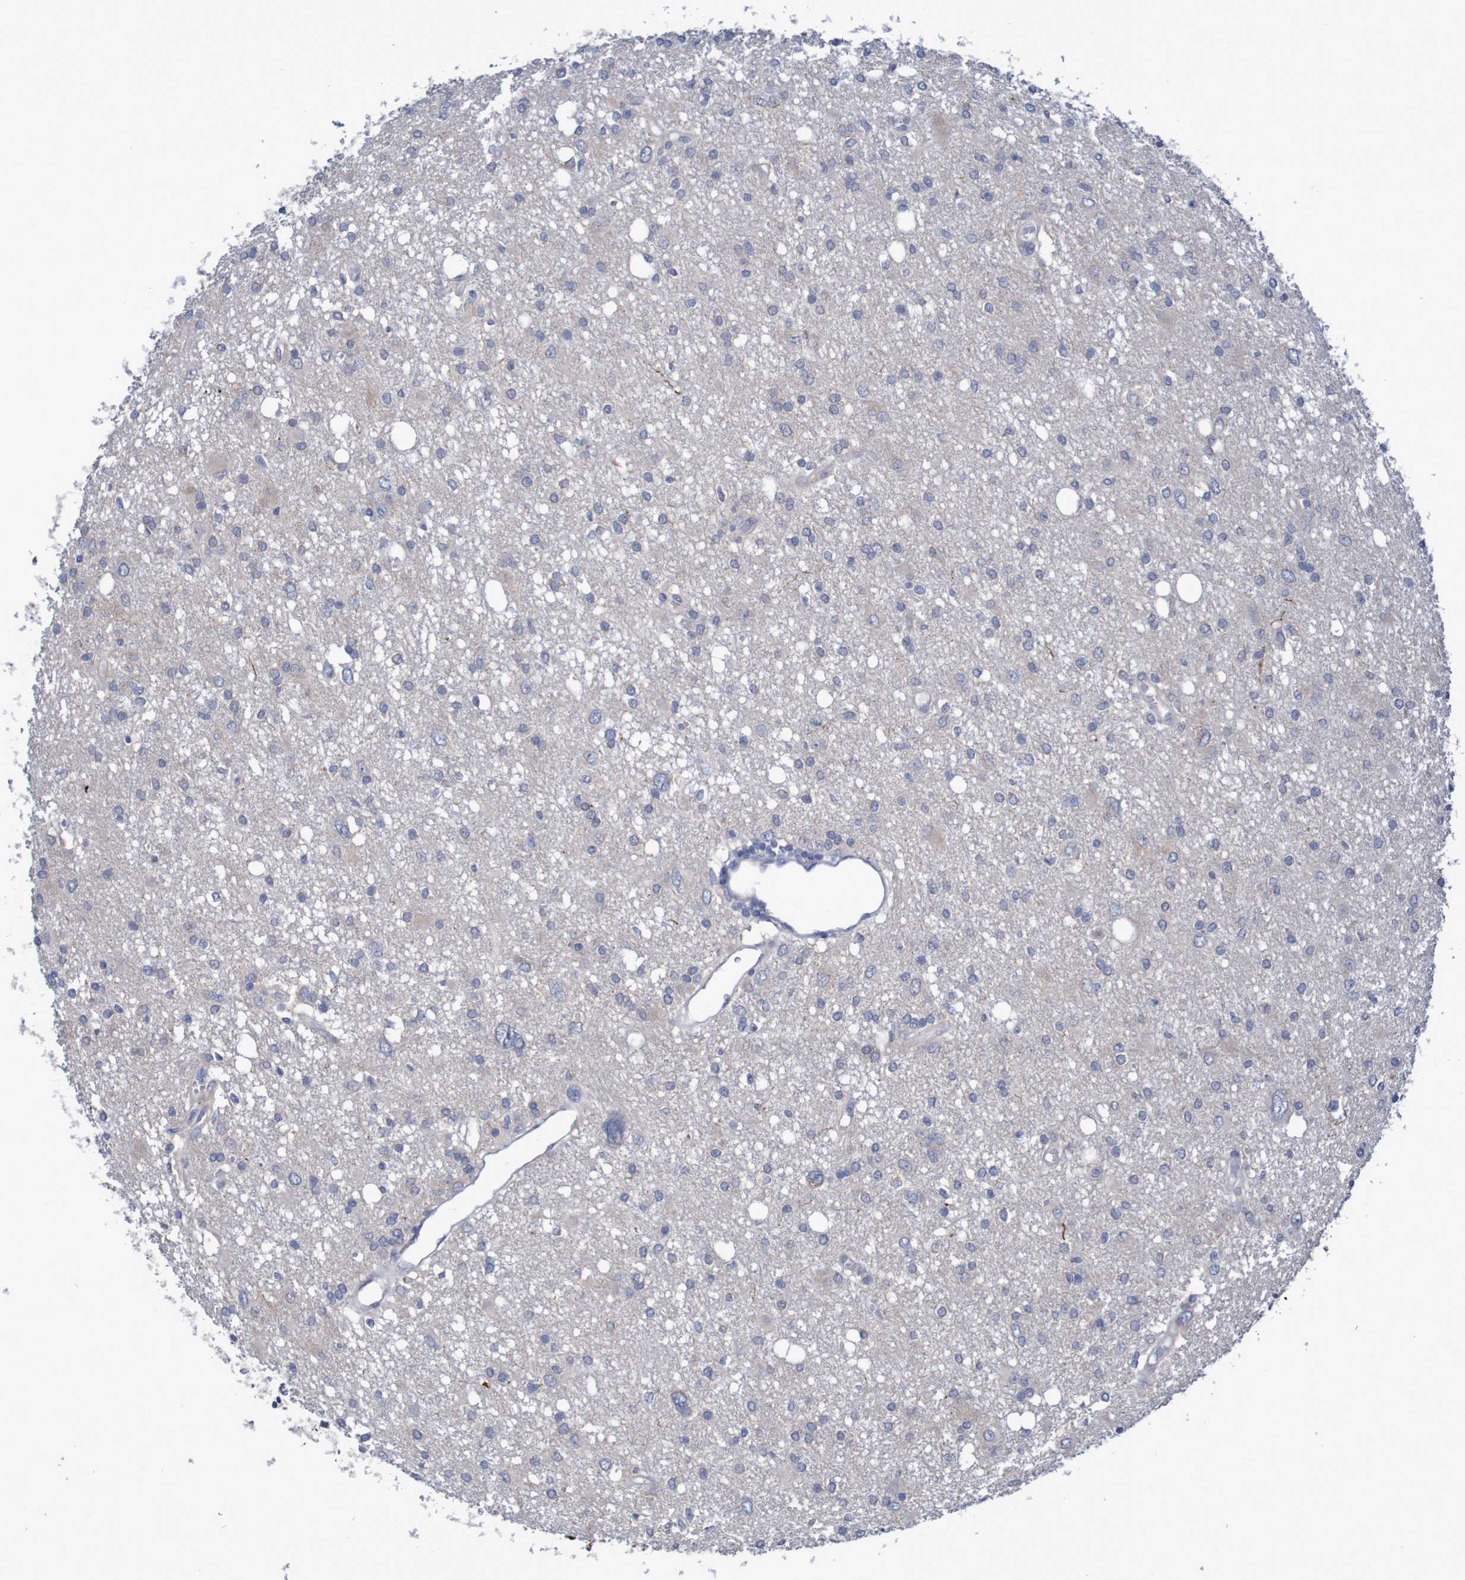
{"staining": {"intensity": "negative", "quantity": "none", "location": "none"}, "tissue": "glioma", "cell_type": "Tumor cells", "image_type": "cancer", "snomed": [{"axis": "morphology", "description": "Glioma, malignant, High grade"}, {"axis": "topography", "description": "Brain"}], "caption": "Glioma was stained to show a protein in brown. There is no significant expression in tumor cells.", "gene": "PARP4", "patient": {"sex": "female", "age": 59}}